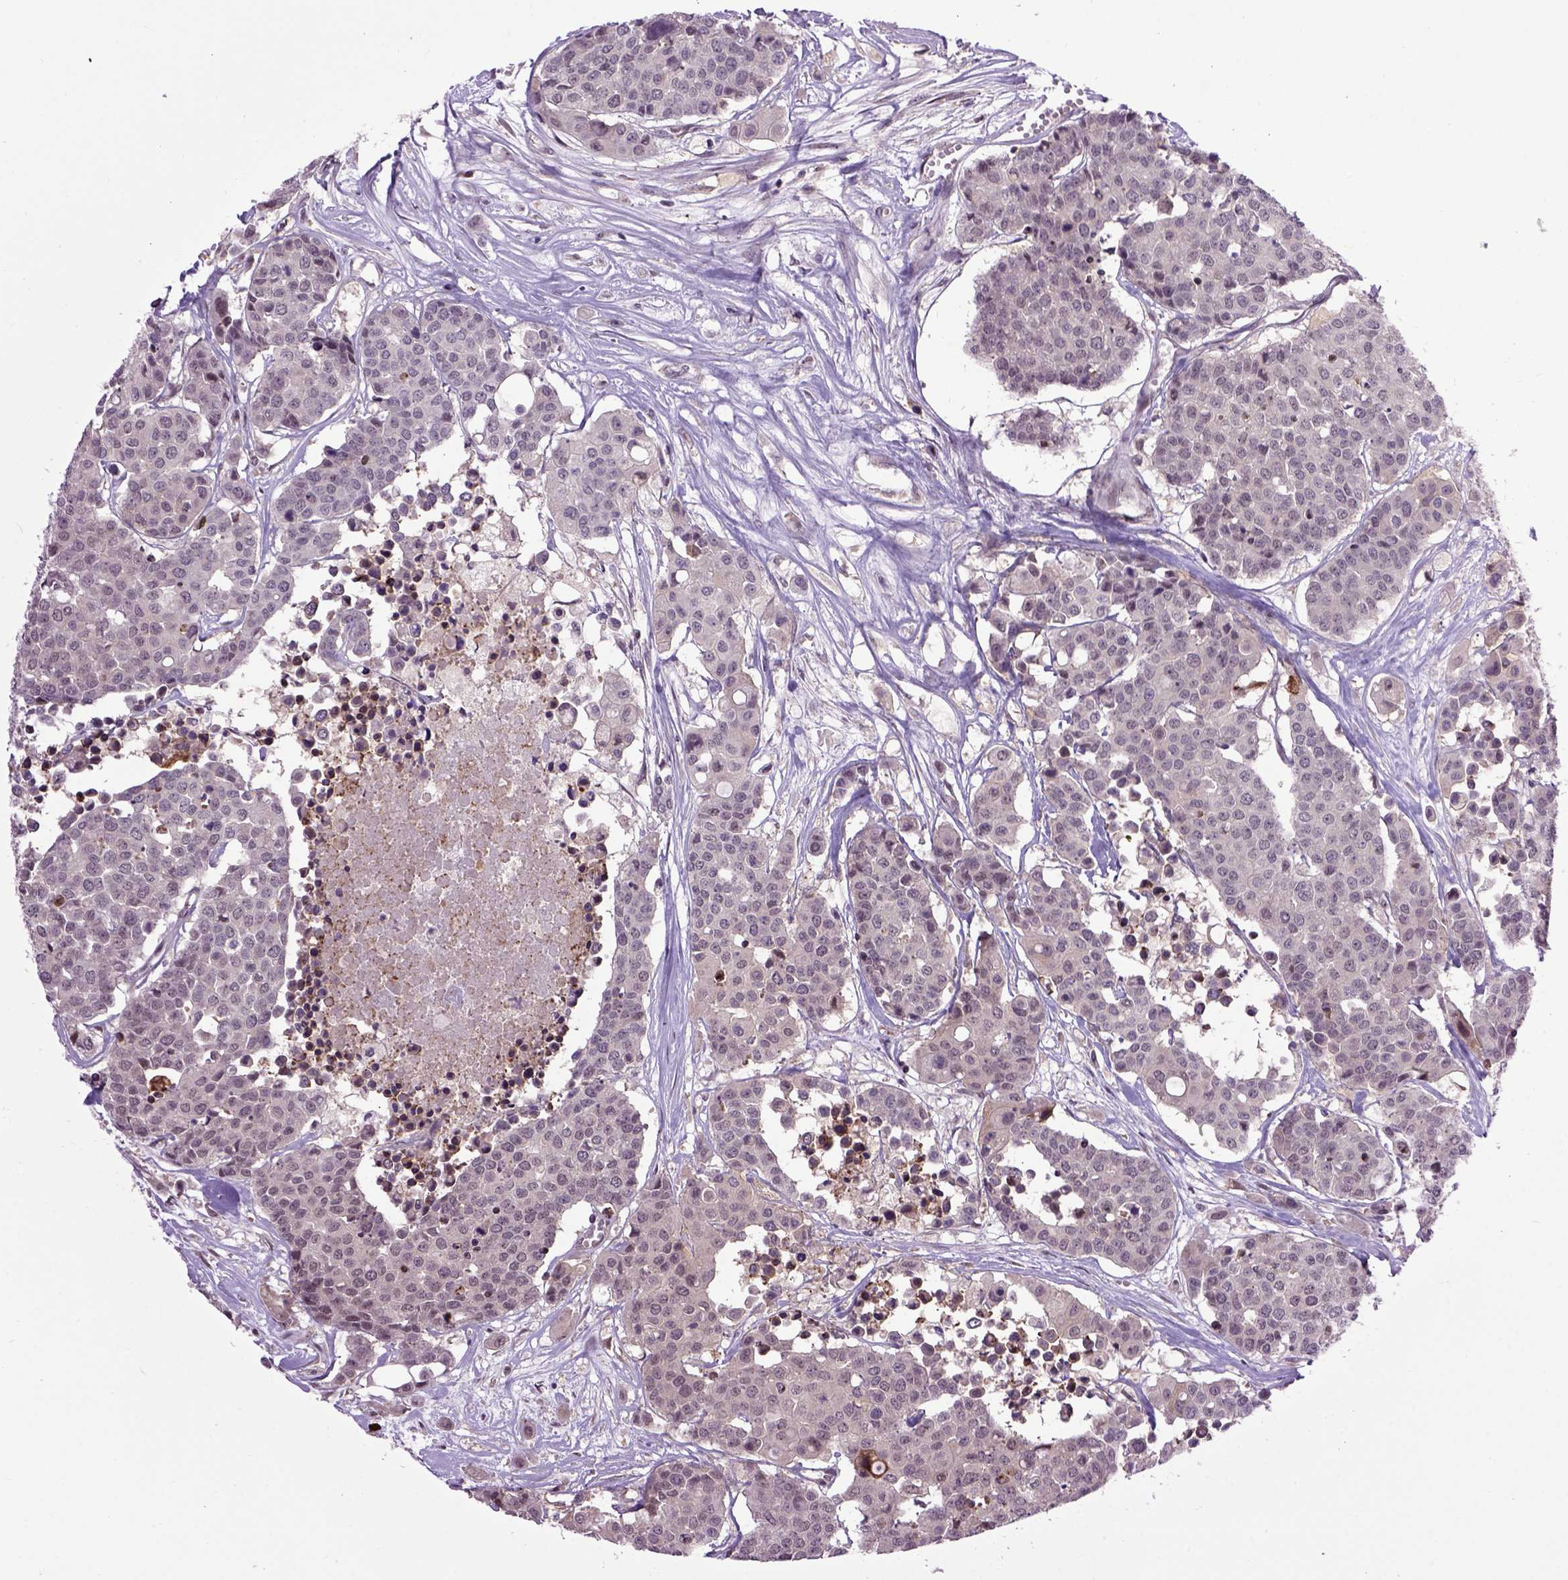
{"staining": {"intensity": "negative", "quantity": "none", "location": "none"}, "tissue": "carcinoid", "cell_type": "Tumor cells", "image_type": "cancer", "snomed": [{"axis": "morphology", "description": "Carcinoid, malignant, NOS"}, {"axis": "topography", "description": "Colon"}], "caption": "This is an immunohistochemistry micrograph of human carcinoid (malignant). There is no staining in tumor cells.", "gene": "RAB43", "patient": {"sex": "male", "age": 81}}